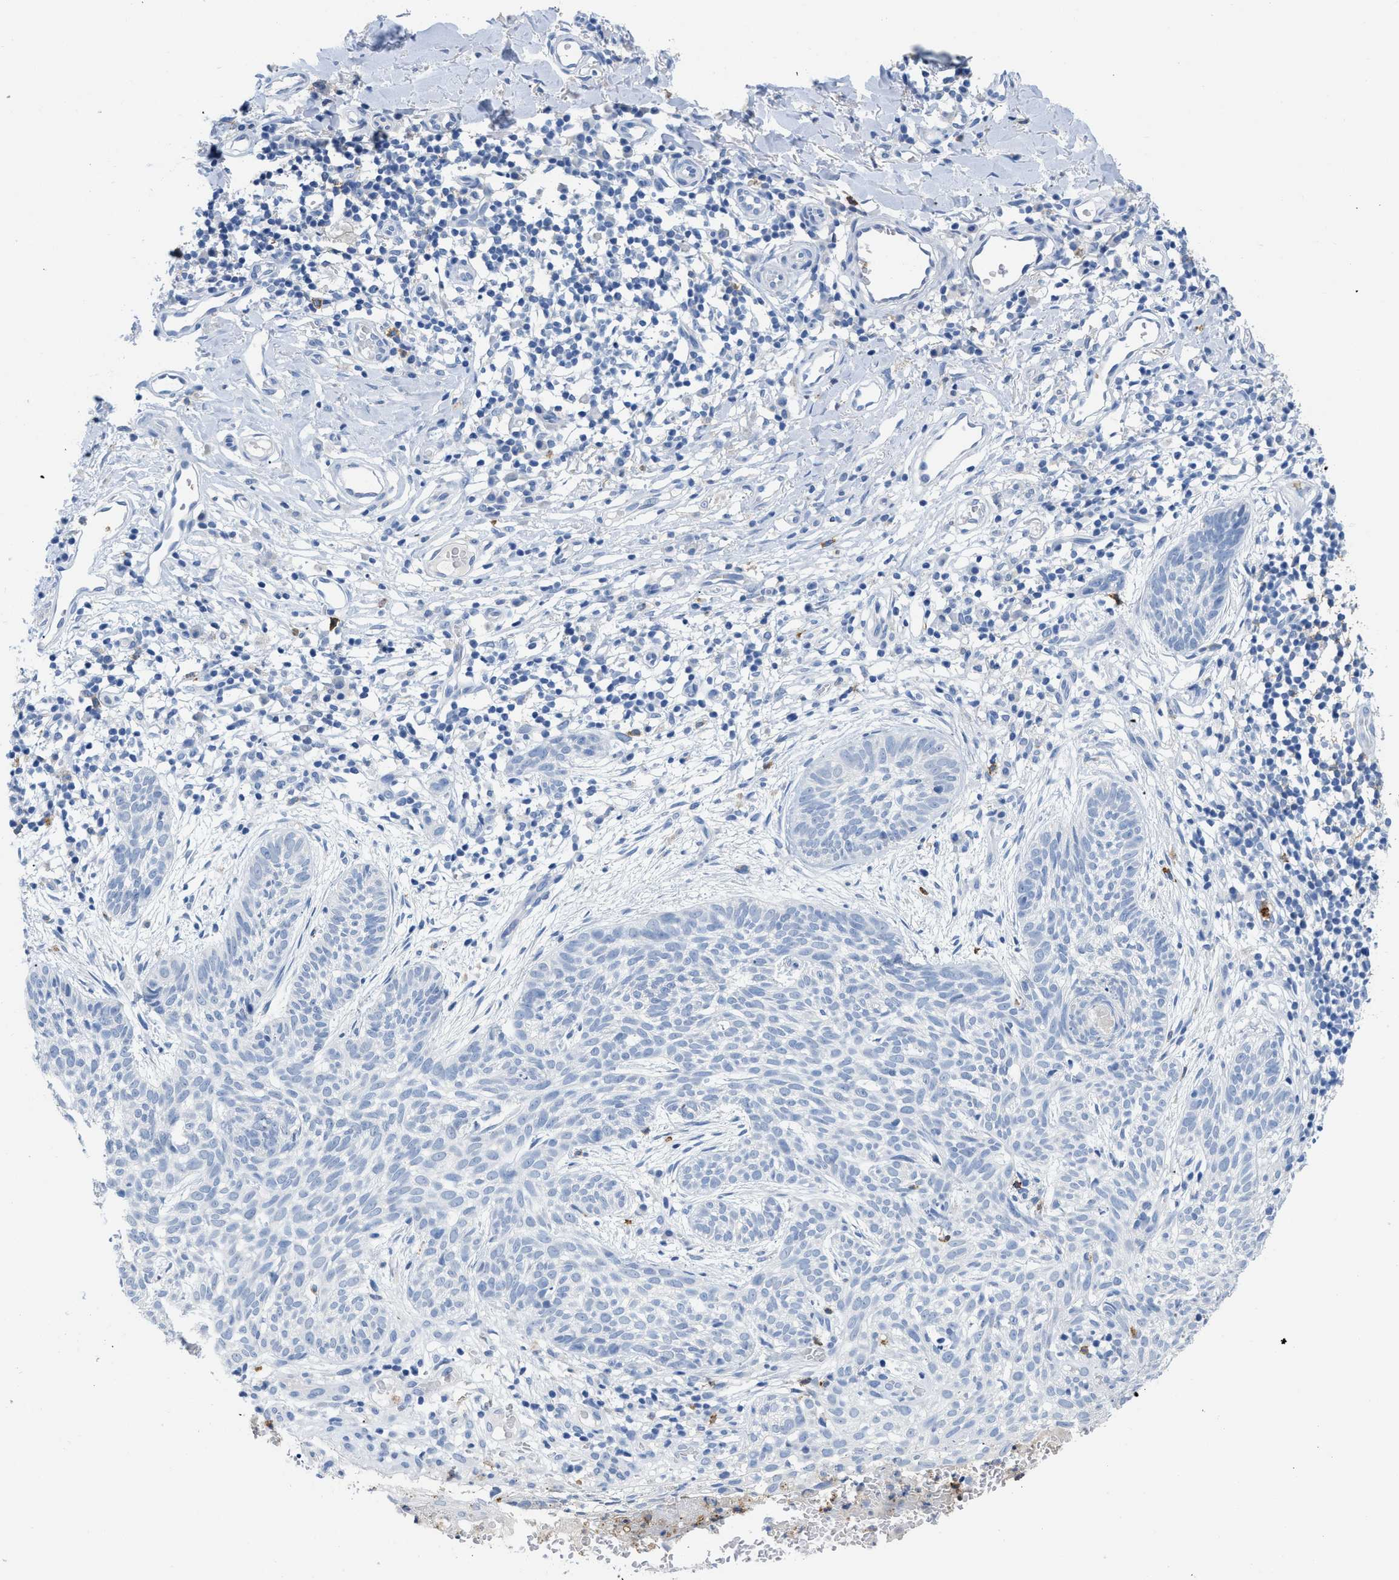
{"staining": {"intensity": "negative", "quantity": "none", "location": "none"}, "tissue": "skin cancer", "cell_type": "Tumor cells", "image_type": "cancer", "snomed": [{"axis": "morphology", "description": "Basal cell carcinoma"}, {"axis": "topography", "description": "Skin"}], "caption": "The immunohistochemistry histopathology image has no significant staining in tumor cells of skin basal cell carcinoma tissue. (DAB (3,3'-diaminobenzidine) immunohistochemistry (IHC), high magnification).", "gene": "CR1", "patient": {"sex": "female", "age": 59}}